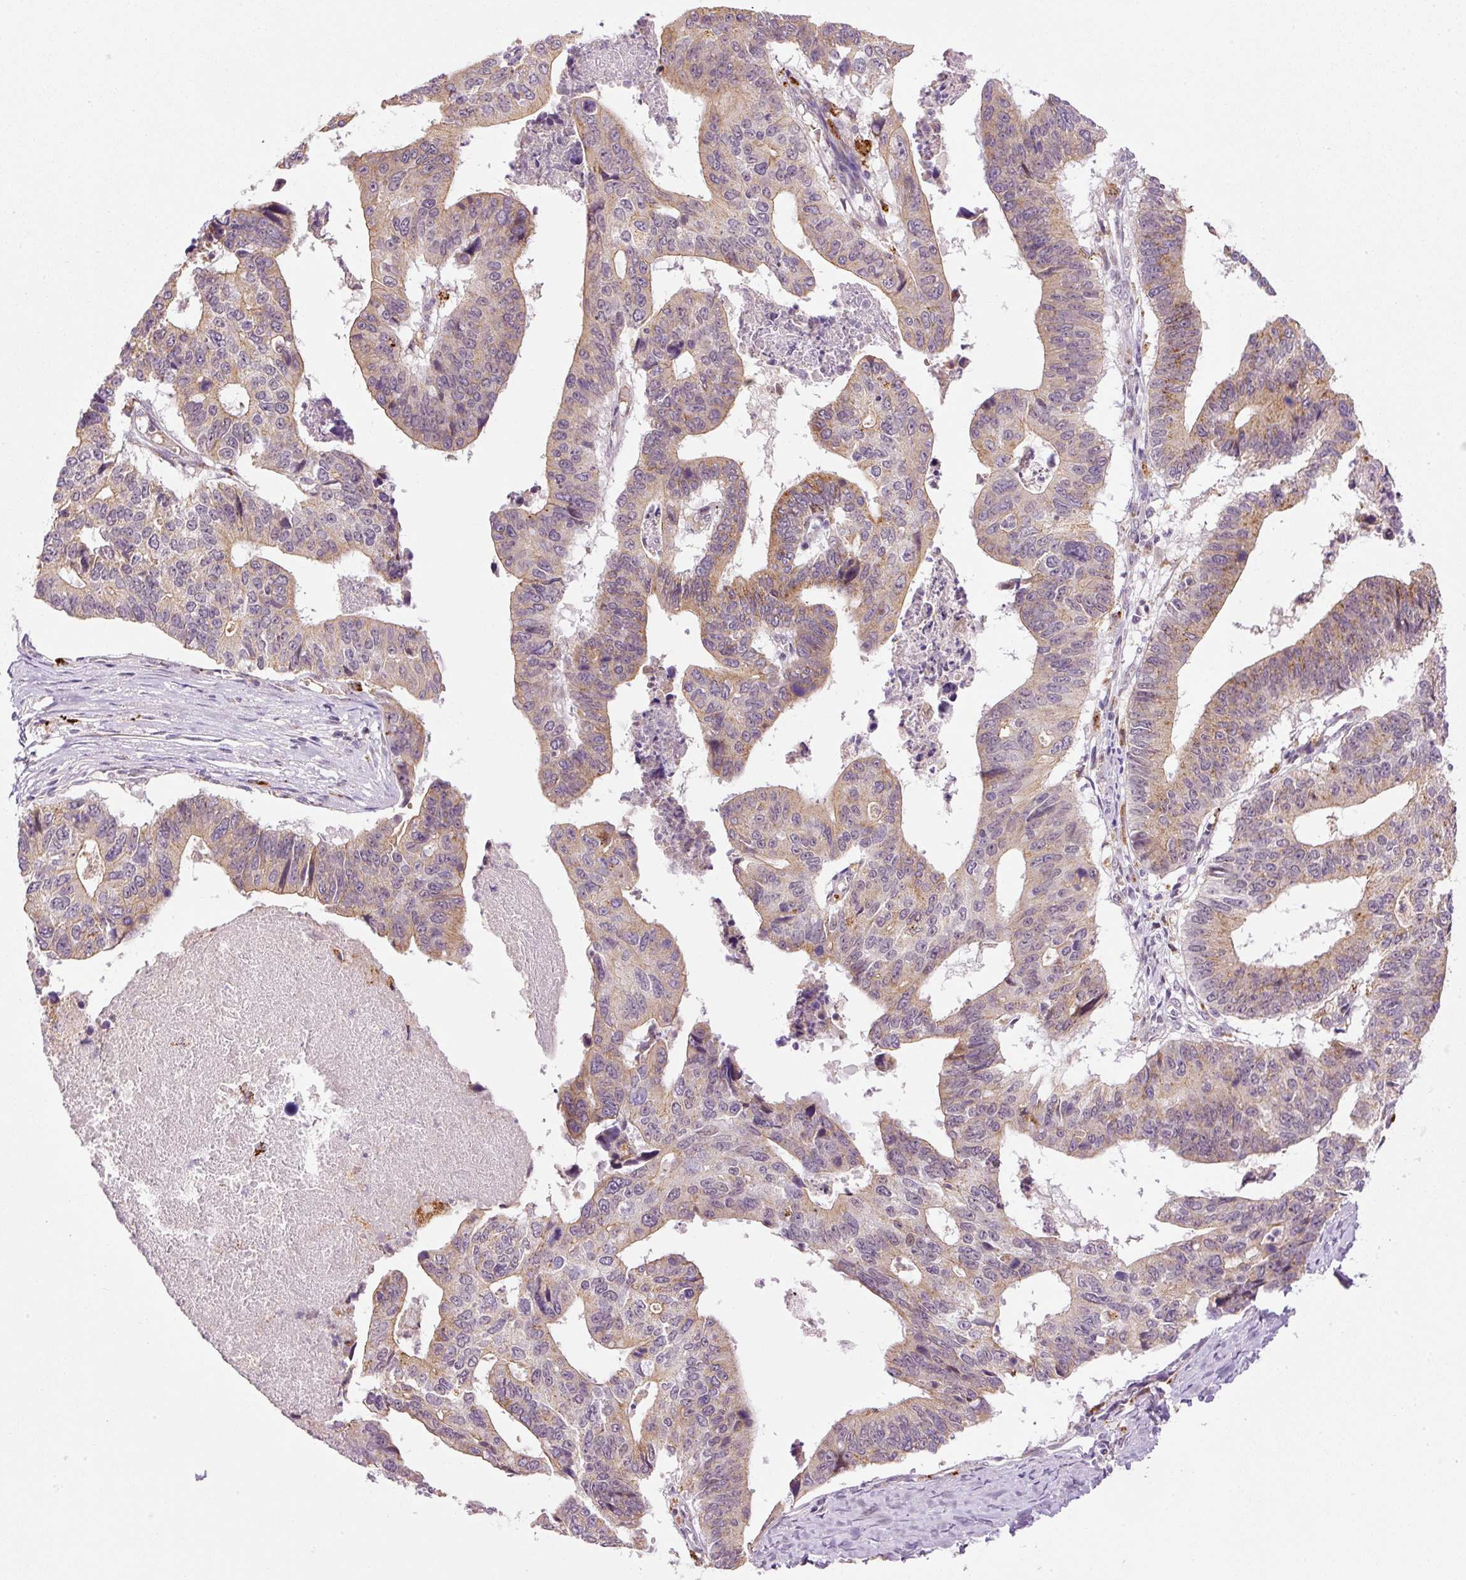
{"staining": {"intensity": "weak", "quantity": ">75%", "location": "cytoplasmic/membranous"}, "tissue": "stomach cancer", "cell_type": "Tumor cells", "image_type": "cancer", "snomed": [{"axis": "morphology", "description": "Adenocarcinoma, NOS"}, {"axis": "topography", "description": "Stomach"}], "caption": "Protein positivity by immunohistochemistry demonstrates weak cytoplasmic/membranous staining in about >75% of tumor cells in stomach adenocarcinoma.", "gene": "ZNF639", "patient": {"sex": "male", "age": 59}}